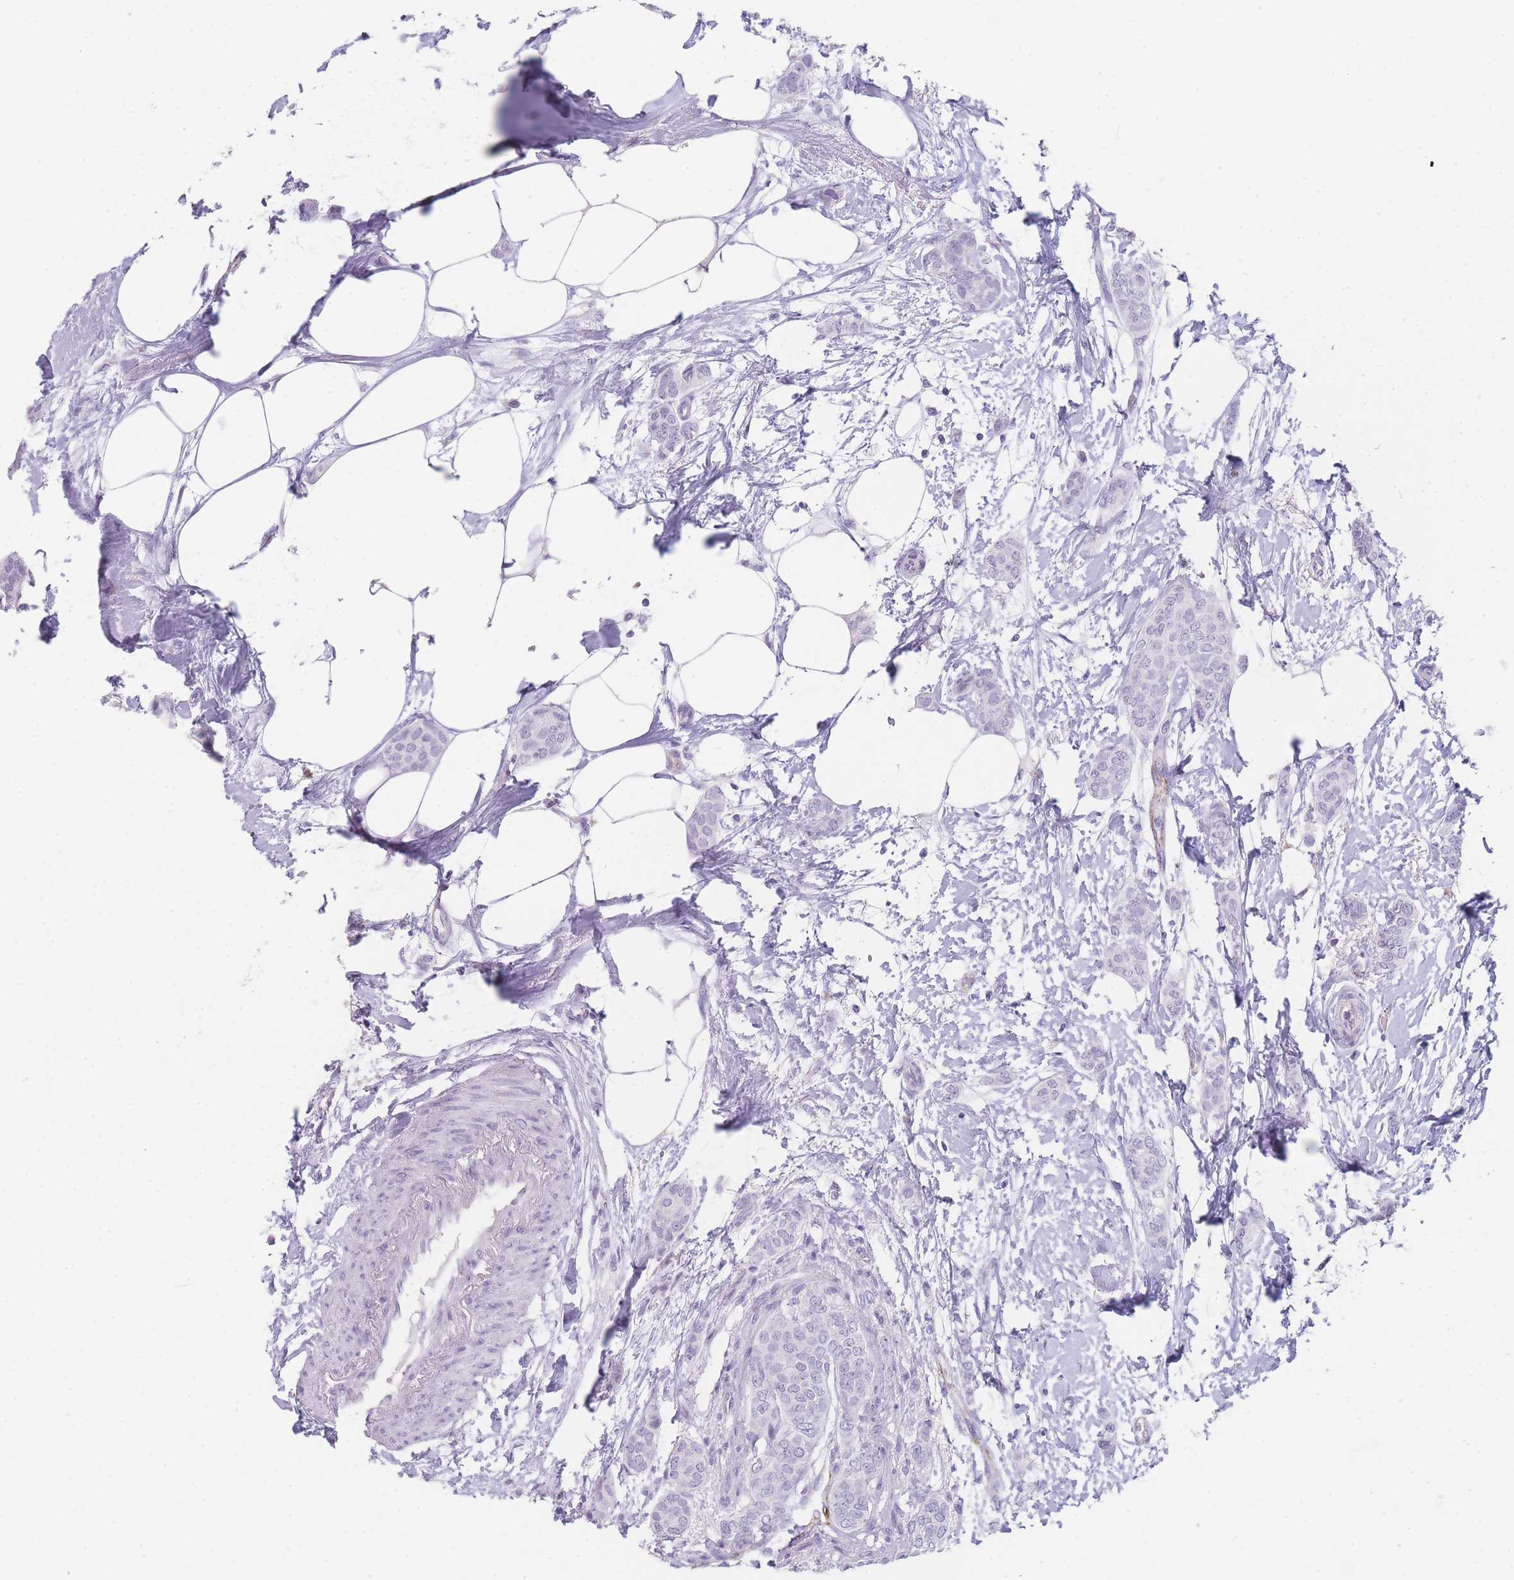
{"staining": {"intensity": "negative", "quantity": "none", "location": "none"}, "tissue": "breast cancer", "cell_type": "Tumor cells", "image_type": "cancer", "snomed": [{"axis": "morphology", "description": "Duct carcinoma"}, {"axis": "topography", "description": "Breast"}], "caption": "Histopathology image shows no protein staining in tumor cells of breast cancer (invasive ductal carcinoma) tissue. The staining was performed using DAB to visualize the protein expression in brown, while the nuclei were stained in blue with hematoxylin (Magnification: 20x).", "gene": "RHO", "patient": {"sex": "female", "age": 72}}